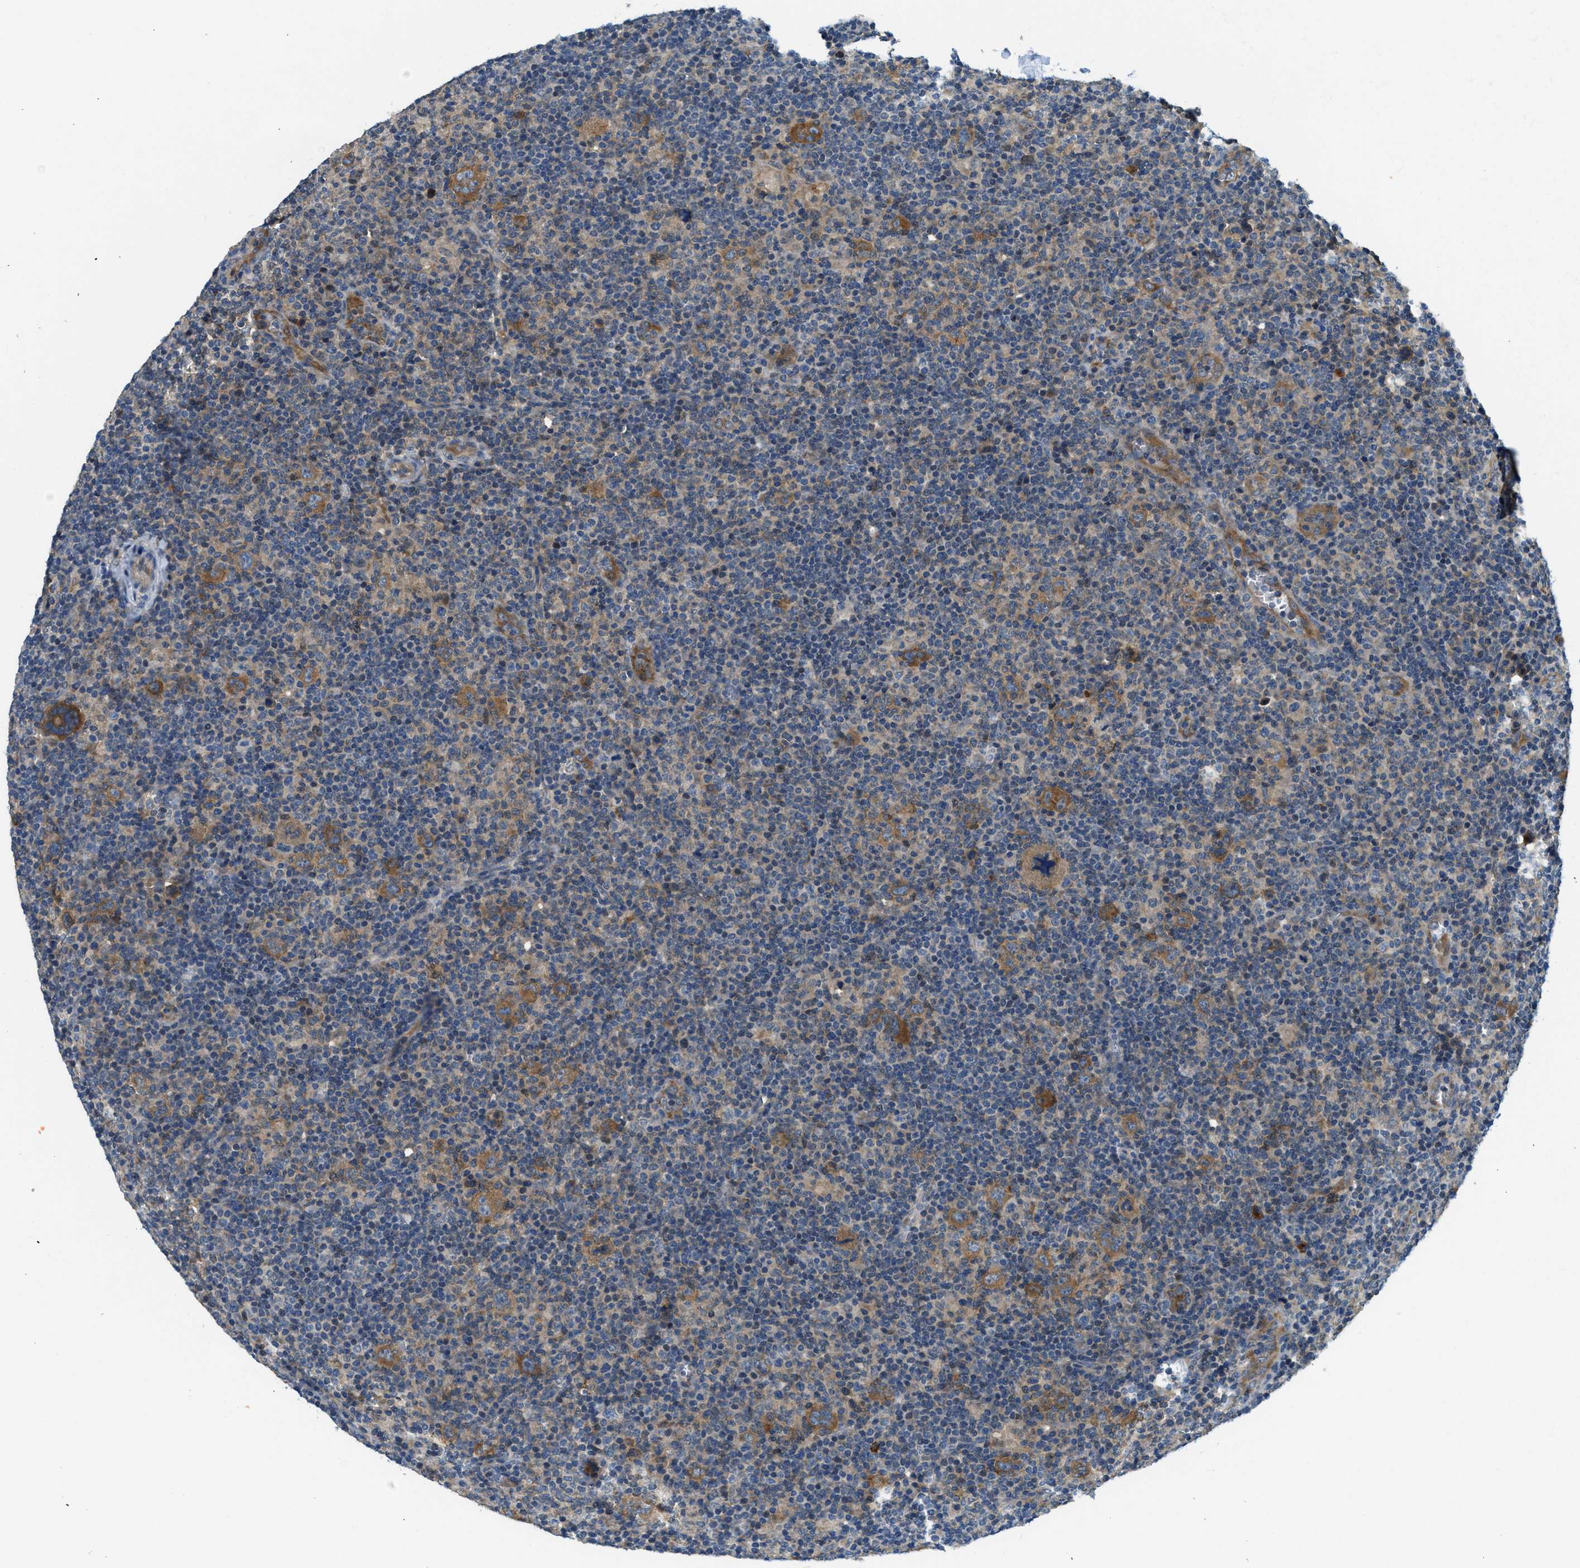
{"staining": {"intensity": "moderate", "quantity": ">75%", "location": "cytoplasmic/membranous"}, "tissue": "lymphoma", "cell_type": "Tumor cells", "image_type": "cancer", "snomed": [{"axis": "morphology", "description": "Hodgkin's disease, NOS"}, {"axis": "topography", "description": "Lymph node"}], "caption": "Lymphoma stained for a protein (brown) shows moderate cytoplasmic/membranous positive expression in about >75% of tumor cells.", "gene": "KCNK1", "patient": {"sex": "female", "age": 57}}